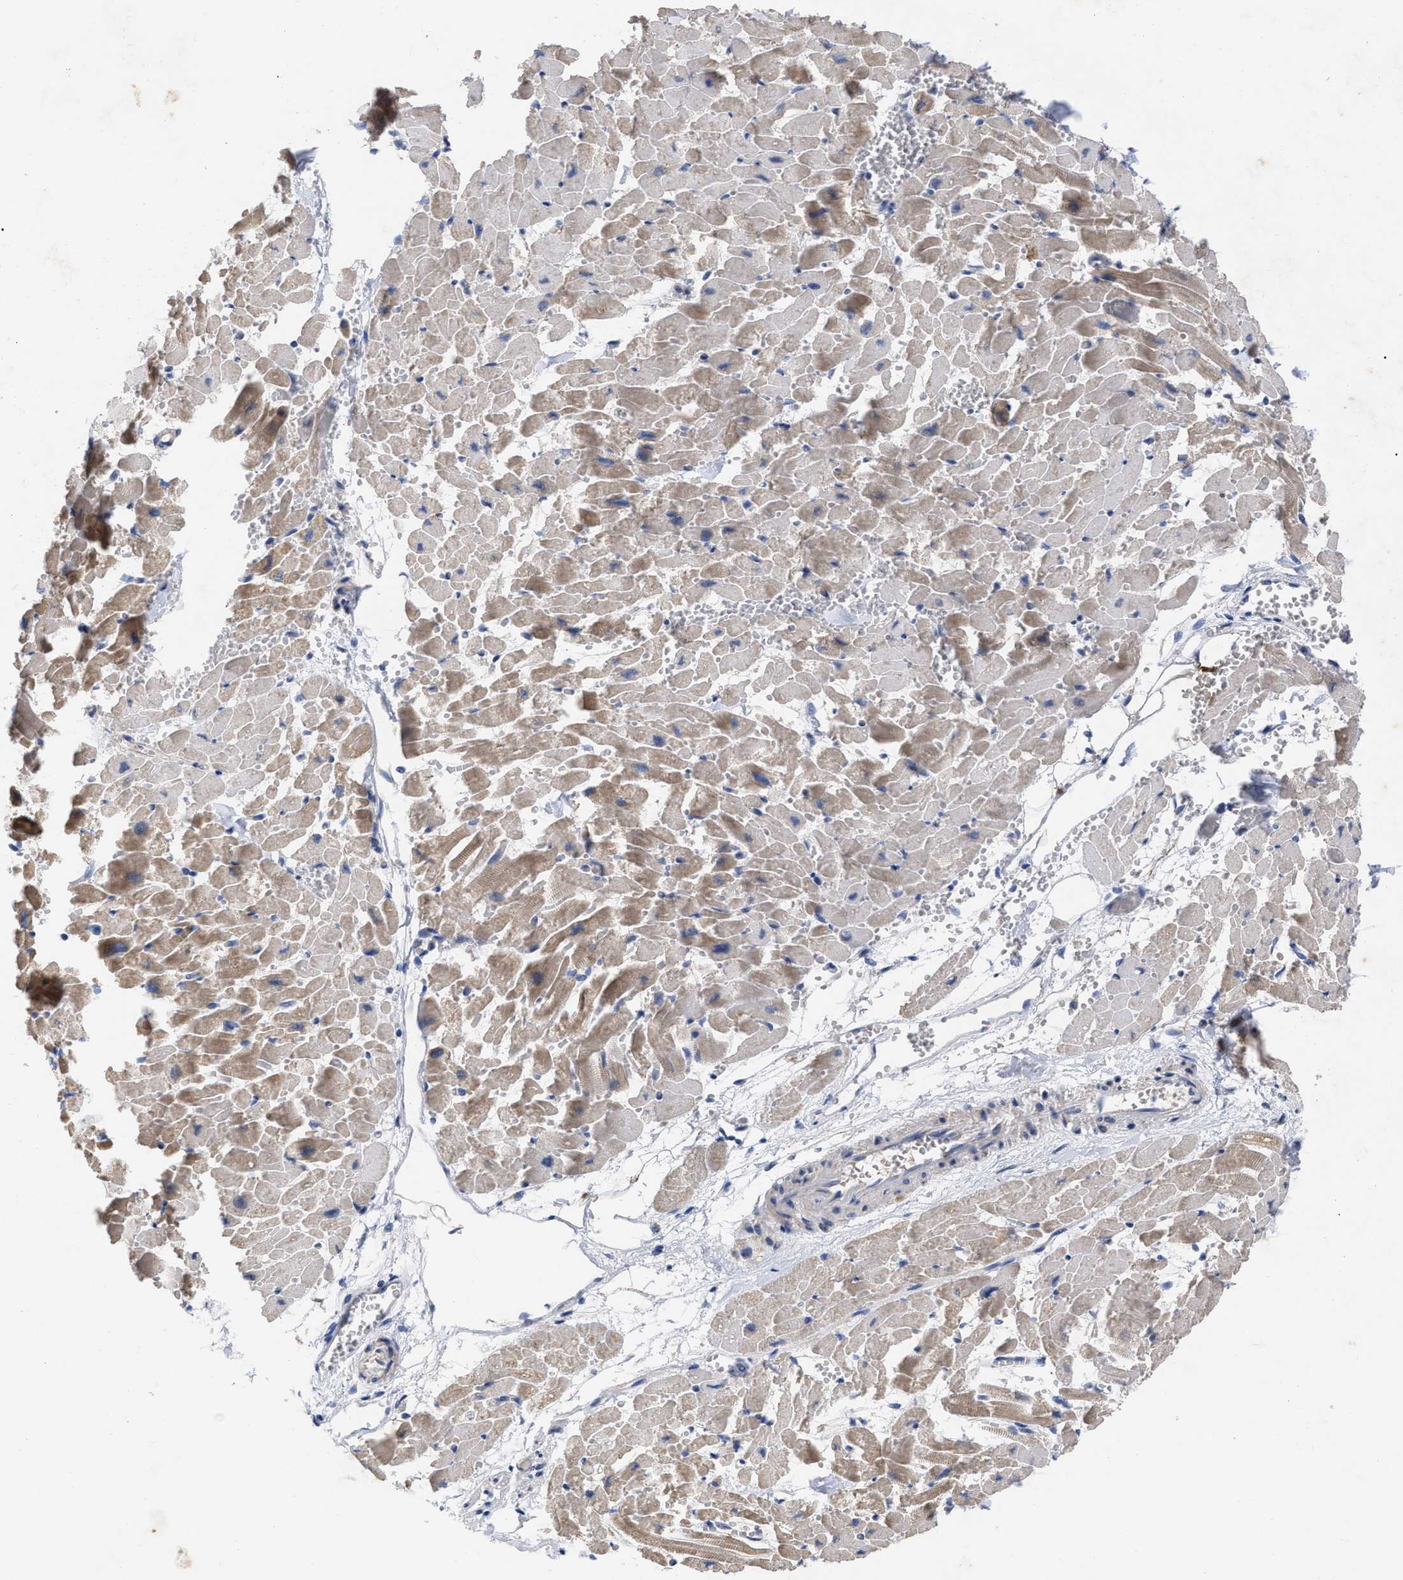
{"staining": {"intensity": "moderate", "quantity": "25%-75%", "location": "cytoplasmic/membranous"}, "tissue": "heart muscle", "cell_type": "Cardiomyocytes", "image_type": "normal", "snomed": [{"axis": "morphology", "description": "Normal tissue, NOS"}, {"axis": "topography", "description": "Heart"}], "caption": "High-magnification brightfield microscopy of benign heart muscle stained with DAB (brown) and counterstained with hematoxylin (blue). cardiomyocytes exhibit moderate cytoplasmic/membranous staining is identified in approximately25%-75% of cells. The staining was performed using DAB to visualize the protein expression in brown, while the nuclei were stained in blue with hematoxylin (Magnification: 20x).", "gene": "VIP", "patient": {"sex": "female", "age": 19}}